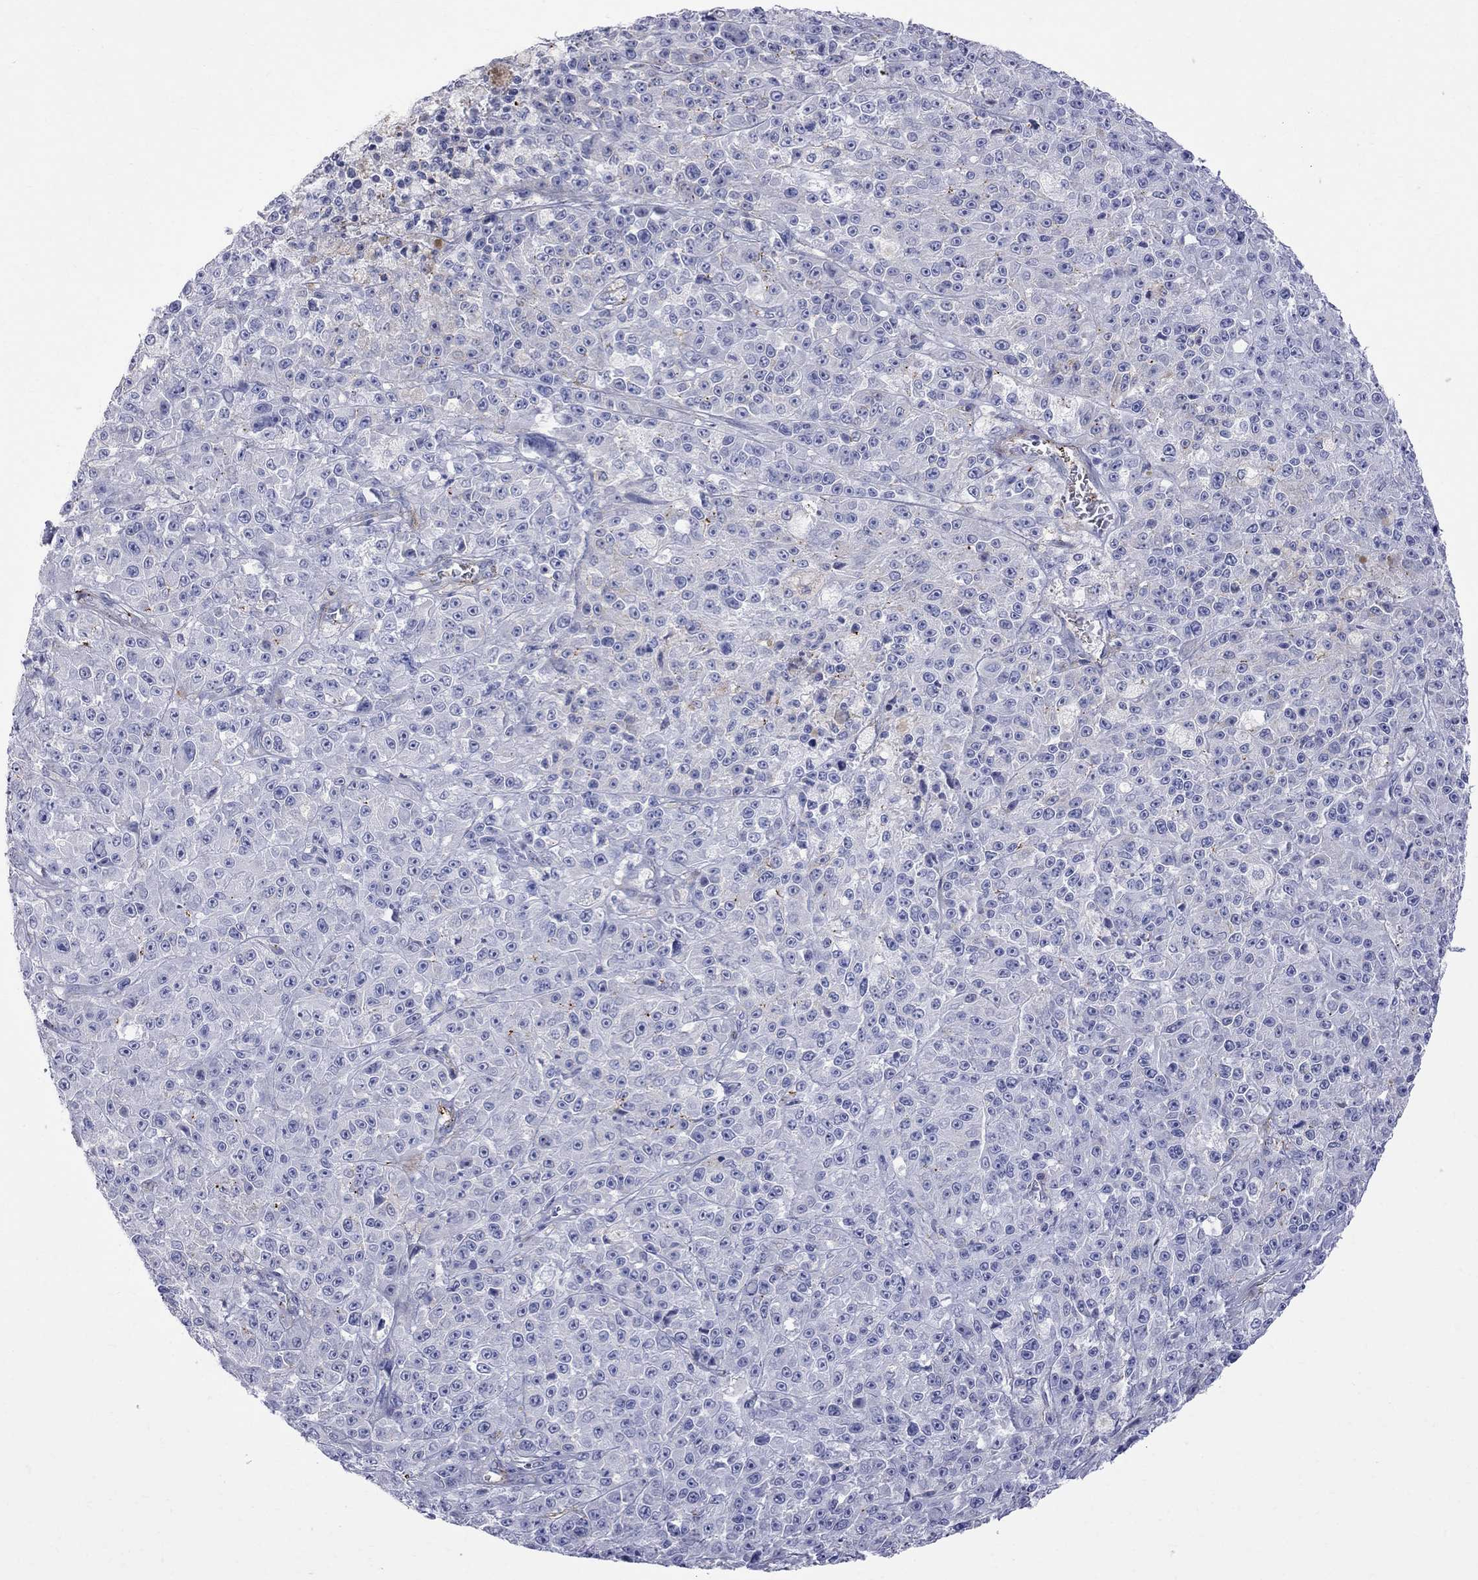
{"staining": {"intensity": "negative", "quantity": "none", "location": "none"}, "tissue": "melanoma", "cell_type": "Tumor cells", "image_type": "cancer", "snomed": [{"axis": "morphology", "description": "Malignant melanoma, NOS"}, {"axis": "topography", "description": "Skin"}], "caption": "Immunohistochemistry (IHC) histopathology image of human malignant melanoma stained for a protein (brown), which shows no positivity in tumor cells.", "gene": "S100A3", "patient": {"sex": "female", "age": 58}}